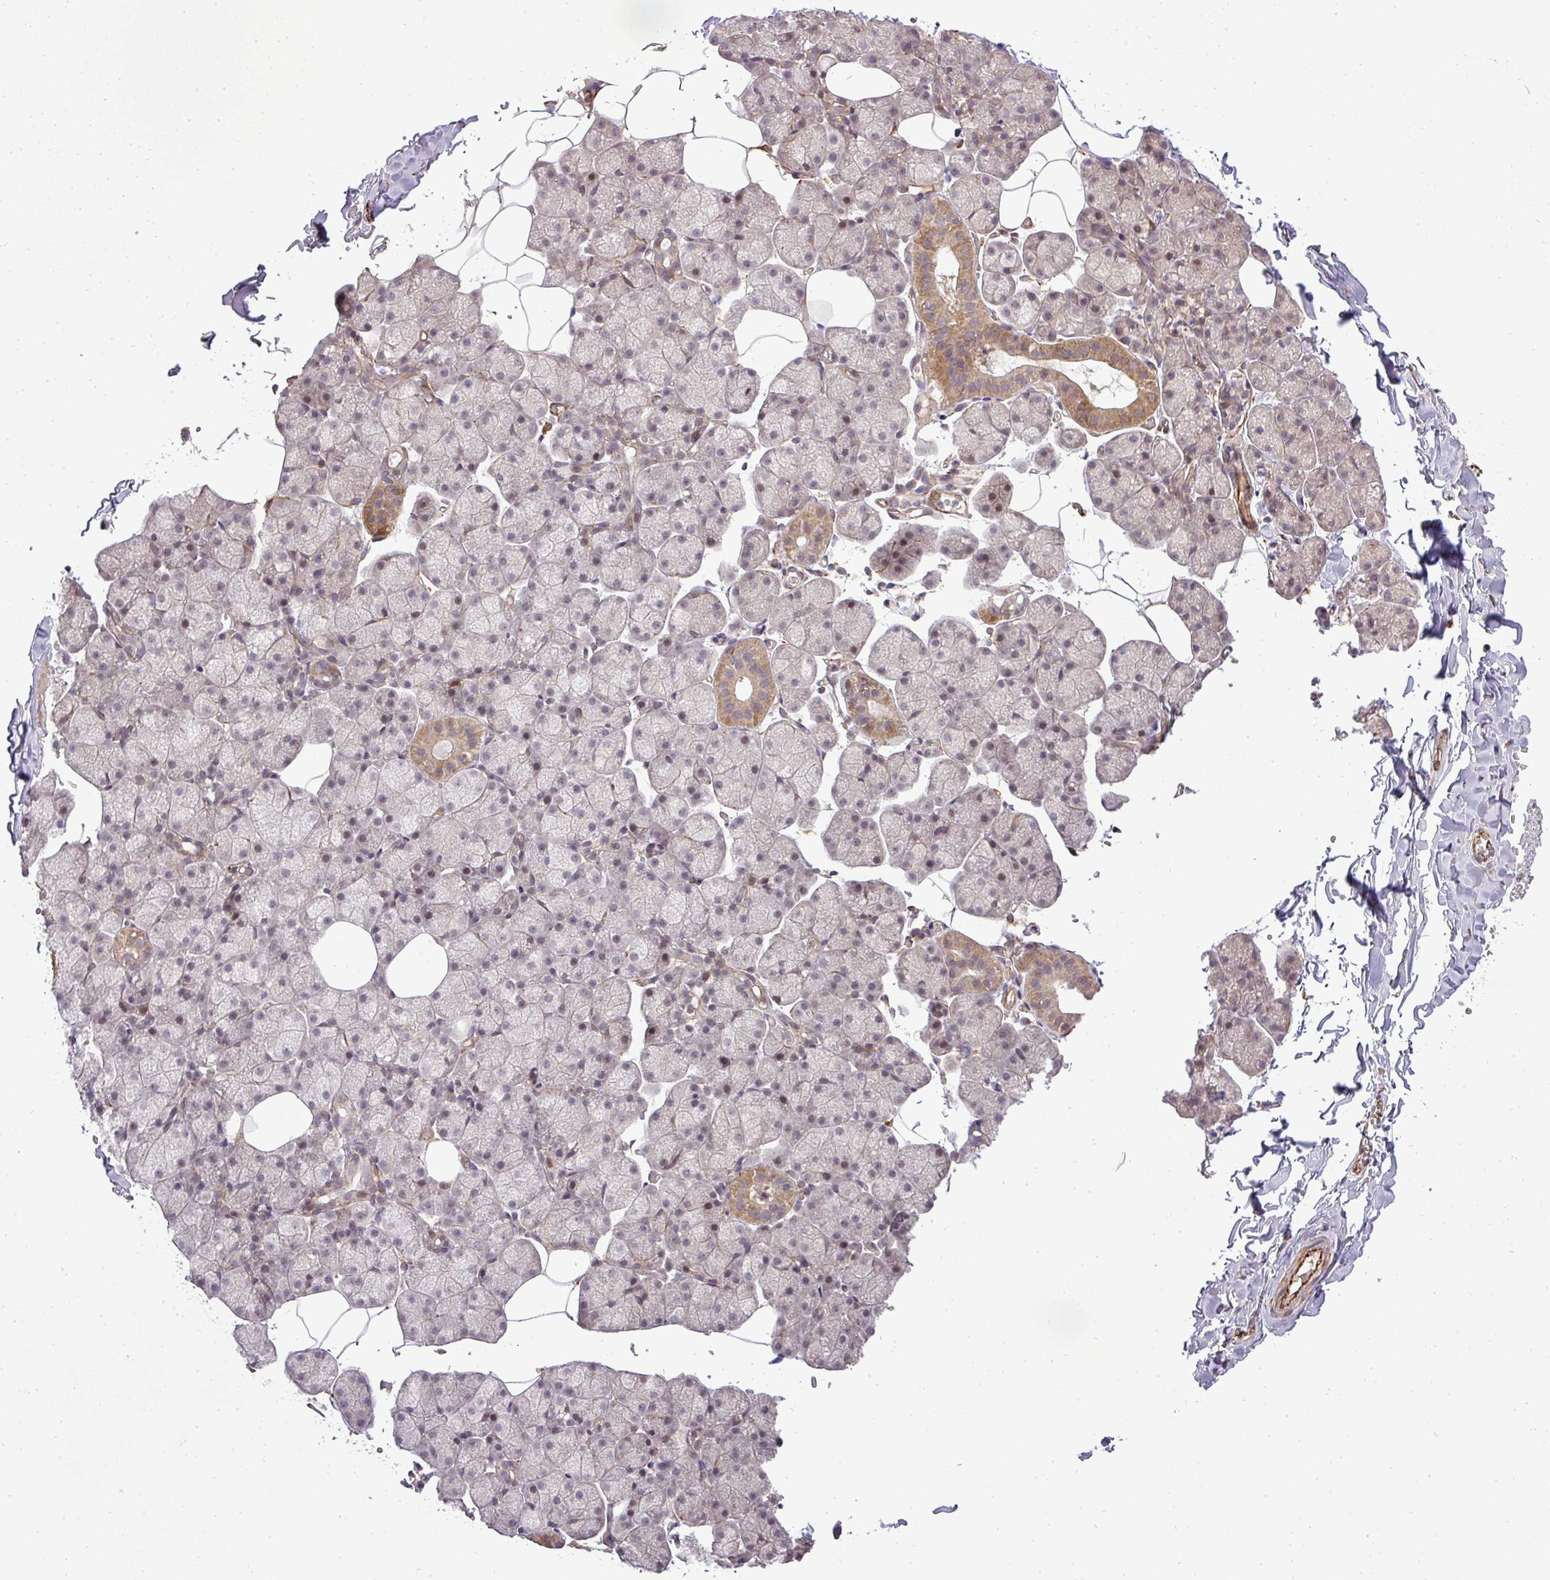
{"staining": {"intensity": "negative", "quantity": "none", "location": "none"}, "tissue": "adipose tissue", "cell_type": "Adipocytes", "image_type": "normal", "snomed": [{"axis": "morphology", "description": "Normal tissue, NOS"}, {"axis": "topography", "description": "Salivary gland"}, {"axis": "topography", "description": "Peripheral nerve tissue"}], "caption": "Protein analysis of normal adipose tissue displays no significant positivity in adipocytes.", "gene": "PDRG1", "patient": {"sex": "male", "age": 38}}